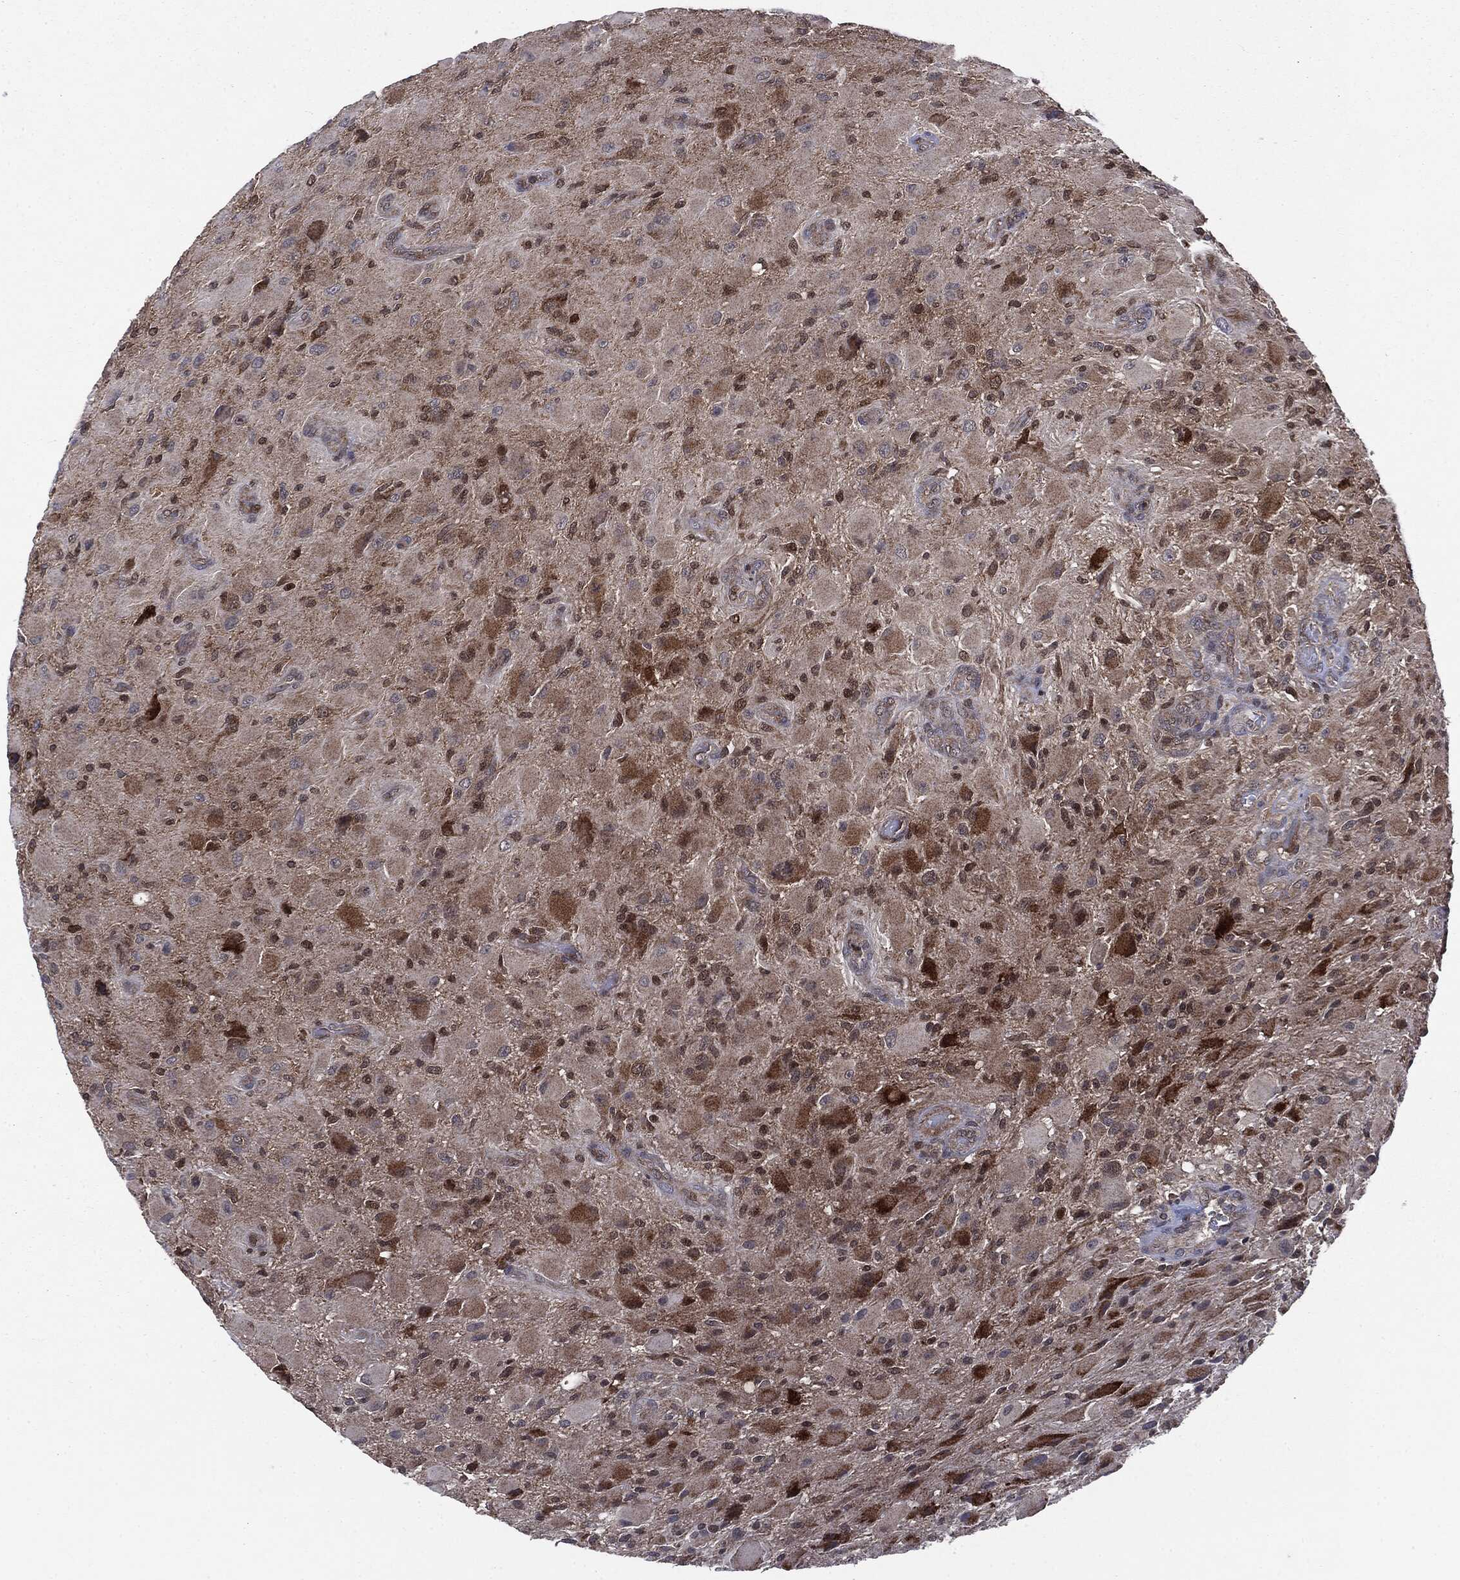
{"staining": {"intensity": "moderate", "quantity": "<25%", "location": "cytoplasmic/membranous"}, "tissue": "glioma", "cell_type": "Tumor cells", "image_type": "cancer", "snomed": [{"axis": "morphology", "description": "Glioma, malignant, High grade"}, {"axis": "topography", "description": "Cerebral cortex"}], "caption": "A brown stain shows moderate cytoplasmic/membranous staining of a protein in glioma tumor cells.", "gene": "PTPA", "patient": {"sex": "male", "age": 35}}